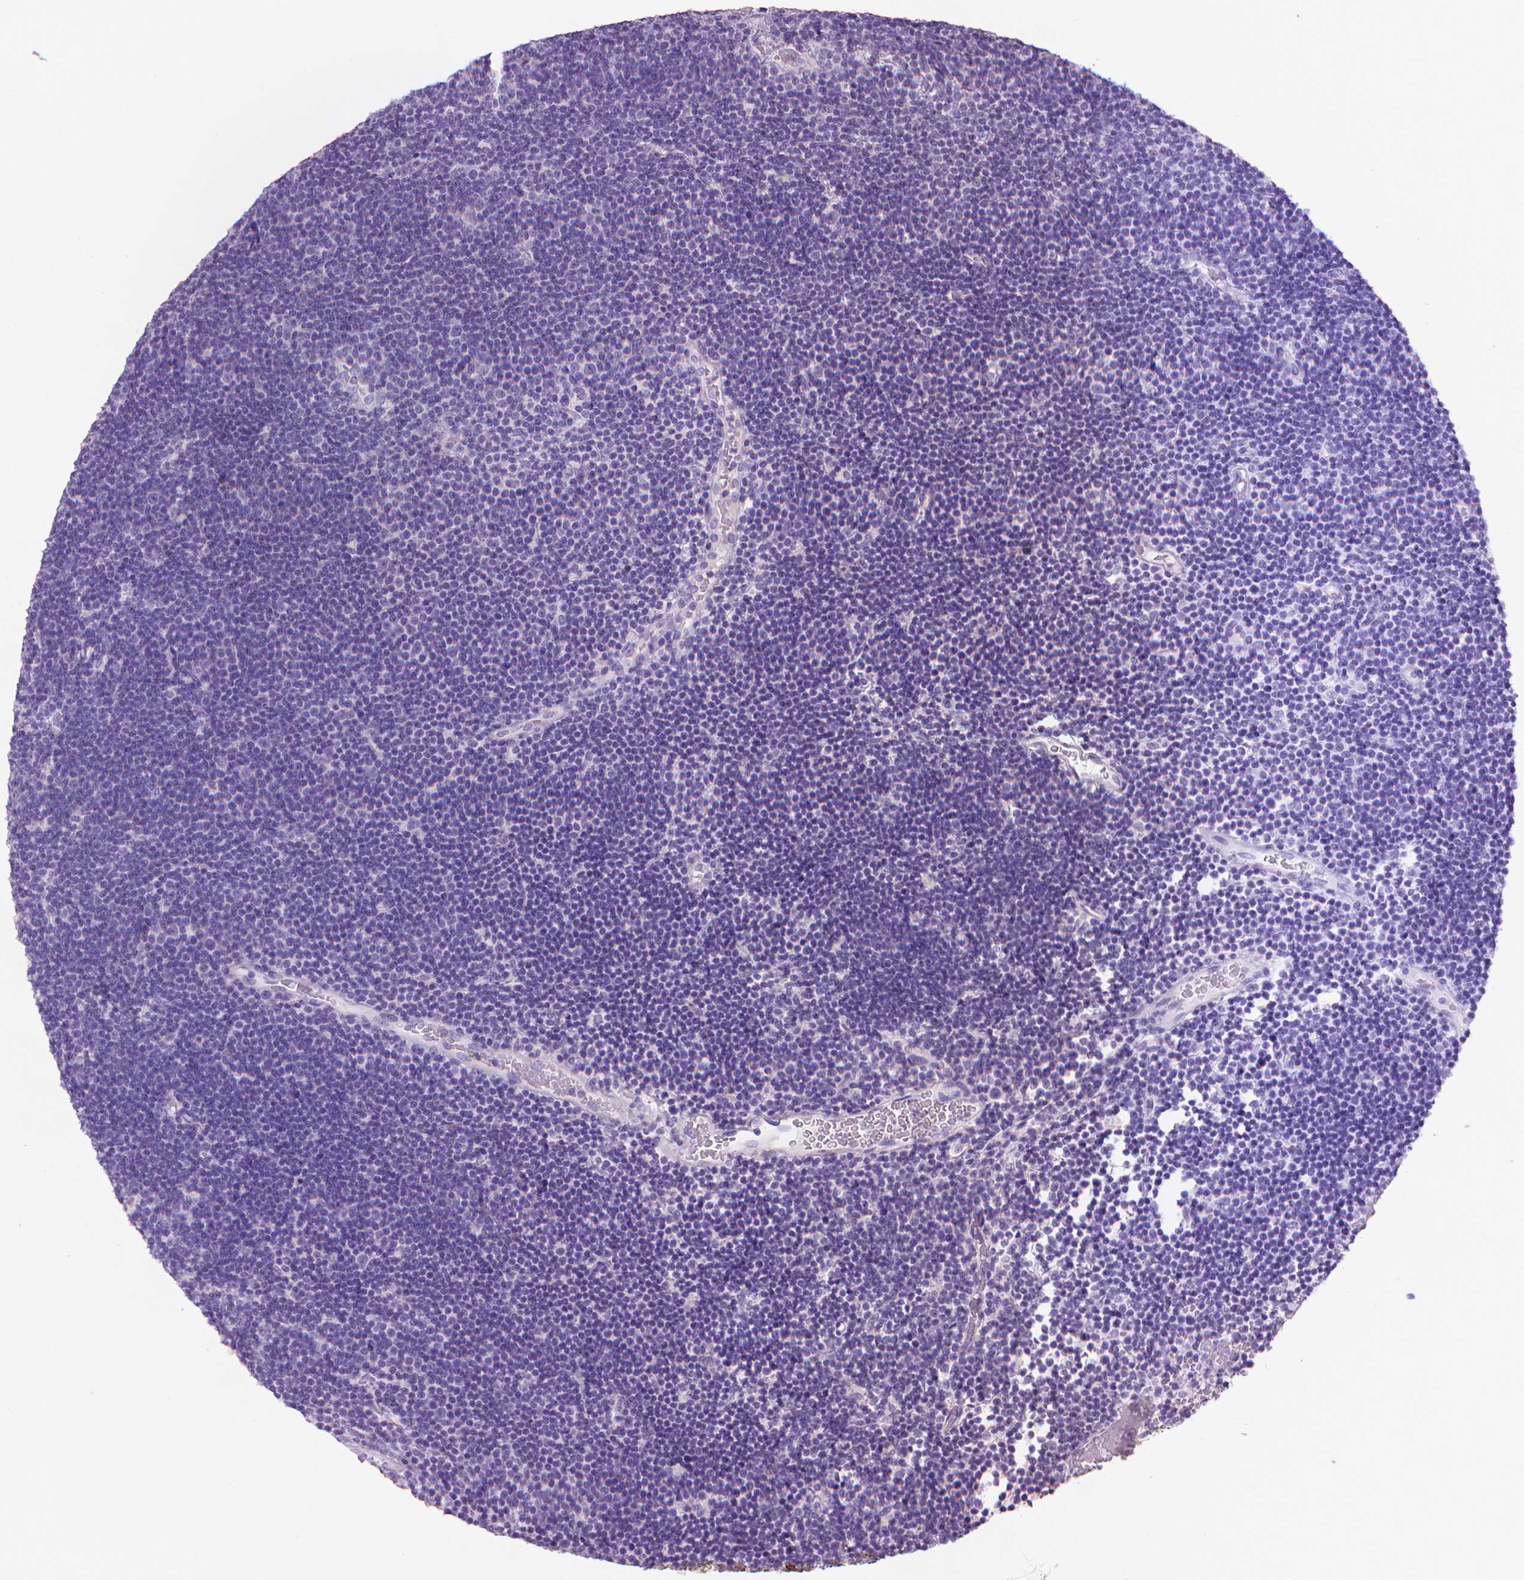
{"staining": {"intensity": "negative", "quantity": "none", "location": "none"}, "tissue": "lymphoma", "cell_type": "Tumor cells", "image_type": "cancer", "snomed": [{"axis": "morphology", "description": "Malignant lymphoma, non-Hodgkin's type, Low grade"}, {"axis": "topography", "description": "Brain"}], "caption": "Tumor cells show no significant protein staining in low-grade malignant lymphoma, non-Hodgkin's type.", "gene": "MUC1", "patient": {"sex": "female", "age": 66}}